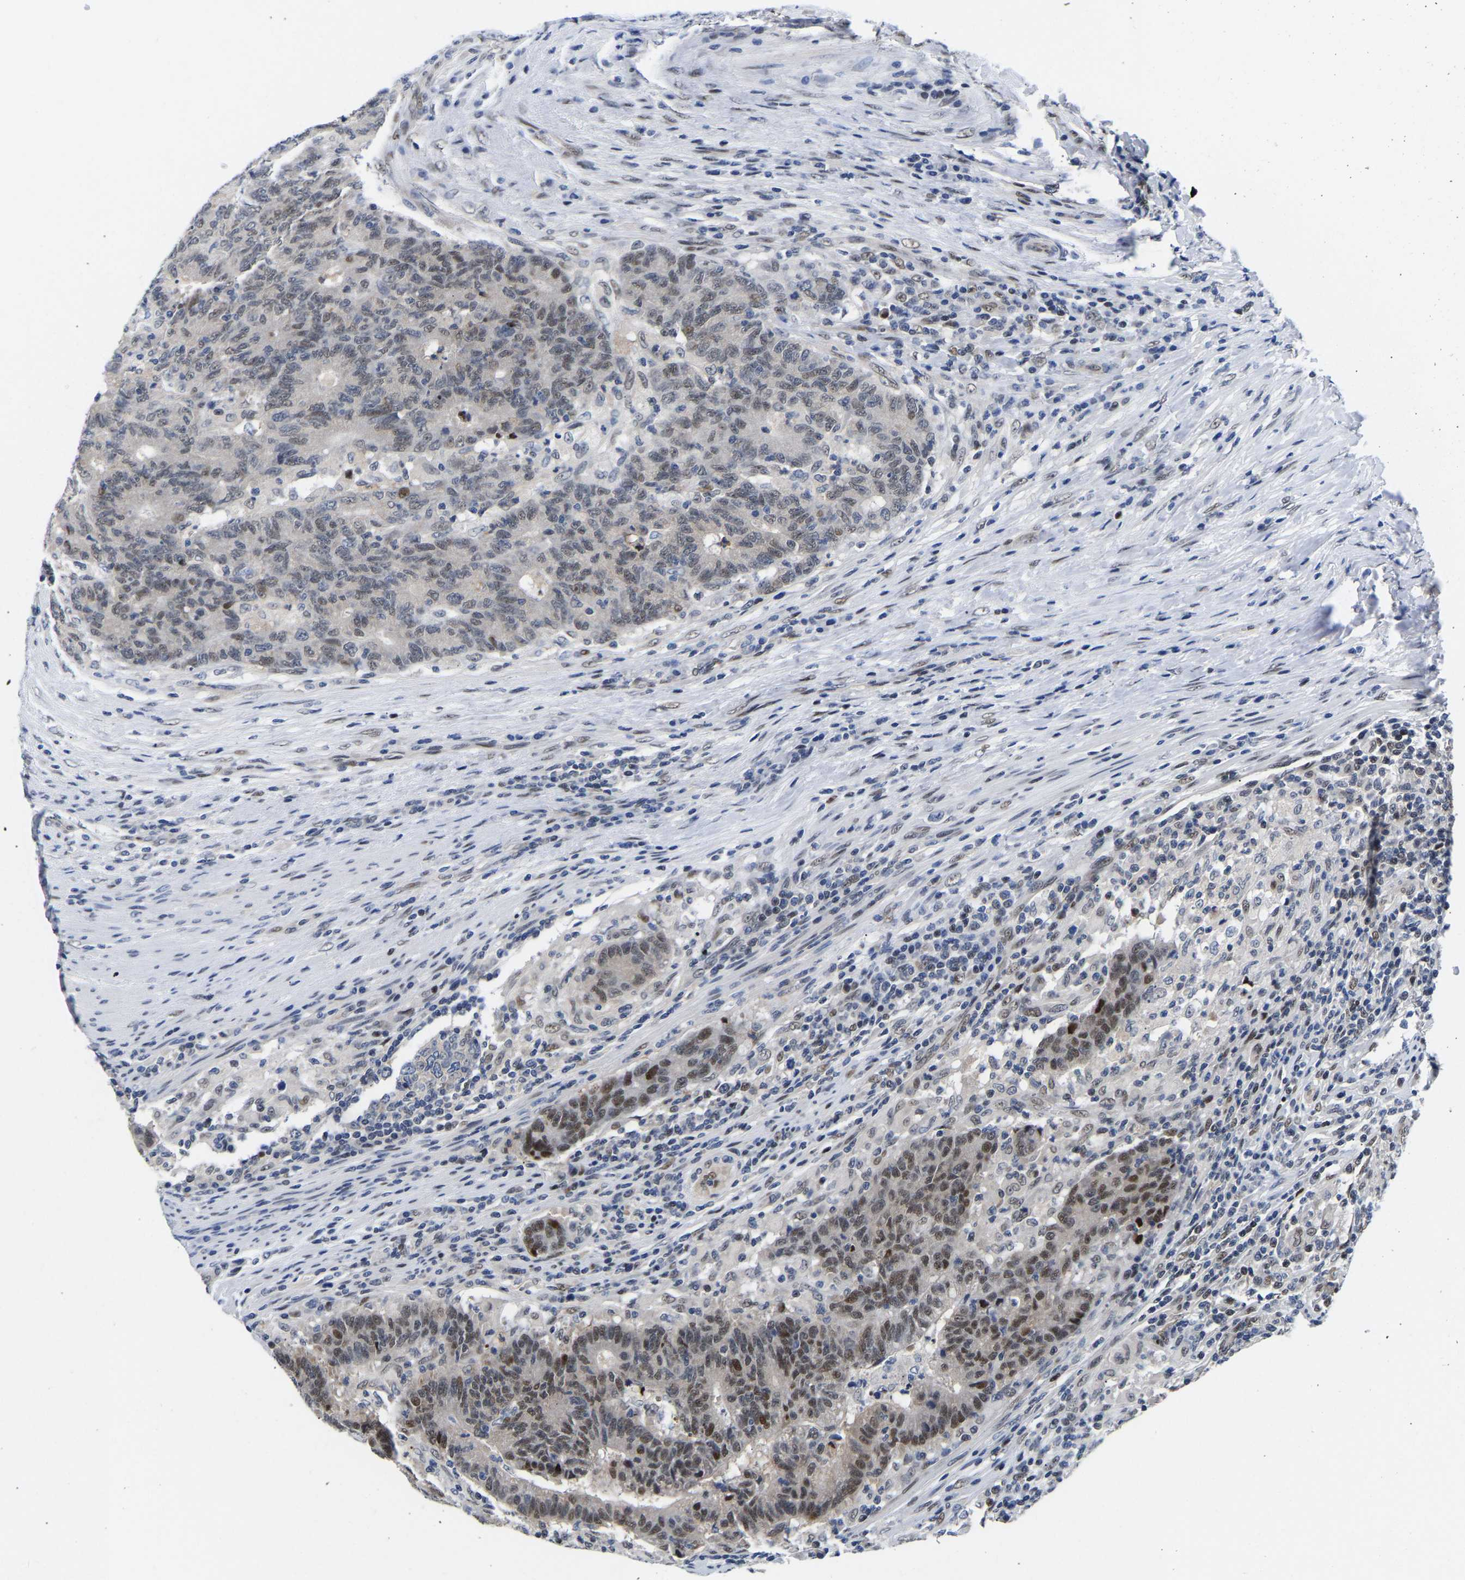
{"staining": {"intensity": "moderate", "quantity": "25%-75%", "location": "nuclear"}, "tissue": "colorectal cancer", "cell_type": "Tumor cells", "image_type": "cancer", "snomed": [{"axis": "morphology", "description": "Normal tissue, NOS"}, {"axis": "morphology", "description": "Adenocarcinoma, NOS"}, {"axis": "topography", "description": "Colon"}], "caption": "Approximately 25%-75% of tumor cells in colorectal cancer (adenocarcinoma) exhibit moderate nuclear protein staining as visualized by brown immunohistochemical staining.", "gene": "PTRHD1", "patient": {"sex": "female", "age": 75}}